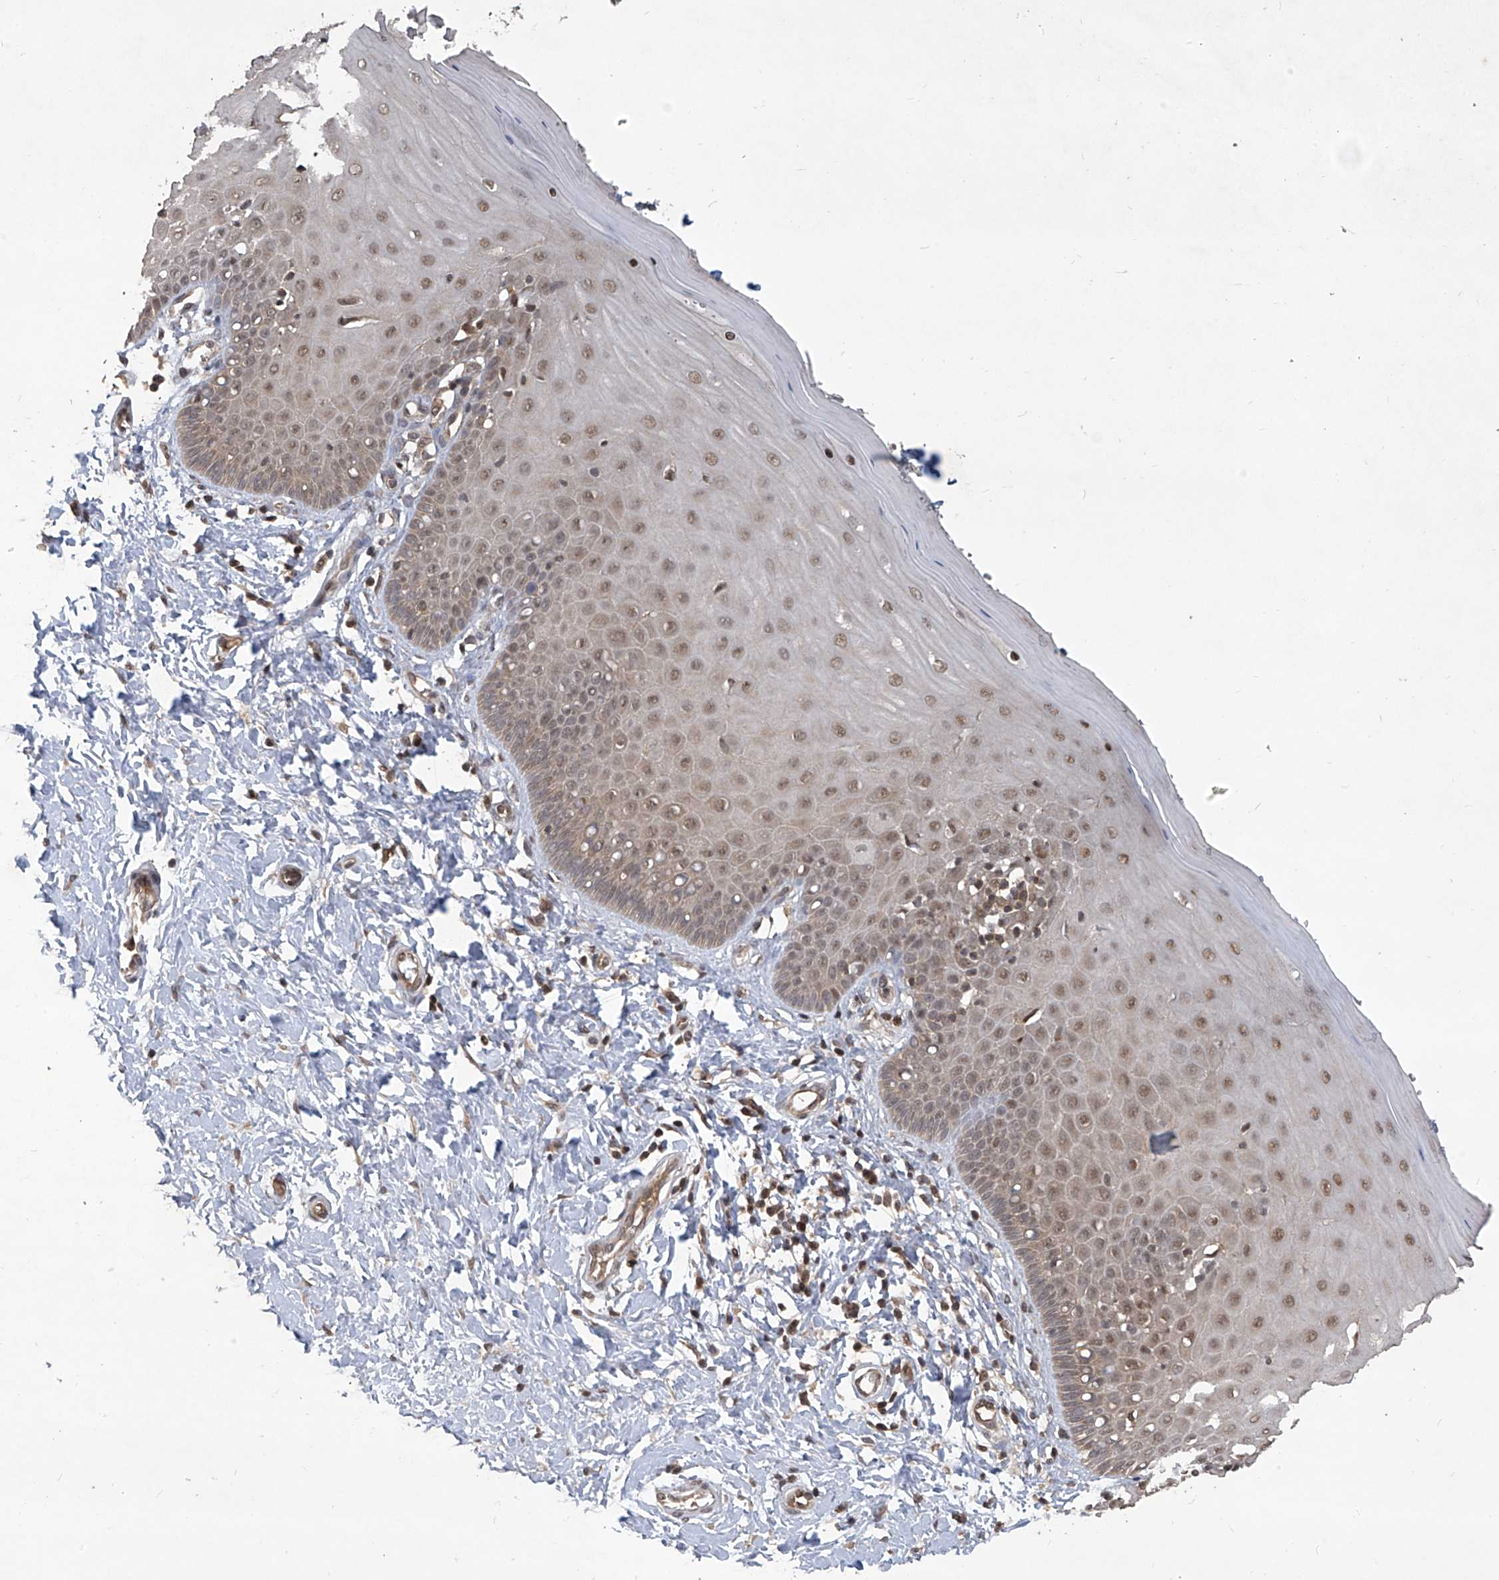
{"staining": {"intensity": "moderate", "quantity": ">75%", "location": "cytoplasmic/membranous"}, "tissue": "cervix", "cell_type": "Glandular cells", "image_type": "normal", "snomed": [{"axis": "morphology", "description": "Normal tissue, NOS"}, {"axis": "topography", "description": "Cervix"}], "caption": "Immunohistochemistry image of benign cervix: human cervix stained using immunohistochemistry demonstrates medium levels of moderate protein expression localized specifically in the cytoplasmic/membranous of glandular cells, appearing as a cytoplasmic/membranous brown color.", "gene": "PSMB1", "patient": {"sex": "female", "age": 55}}